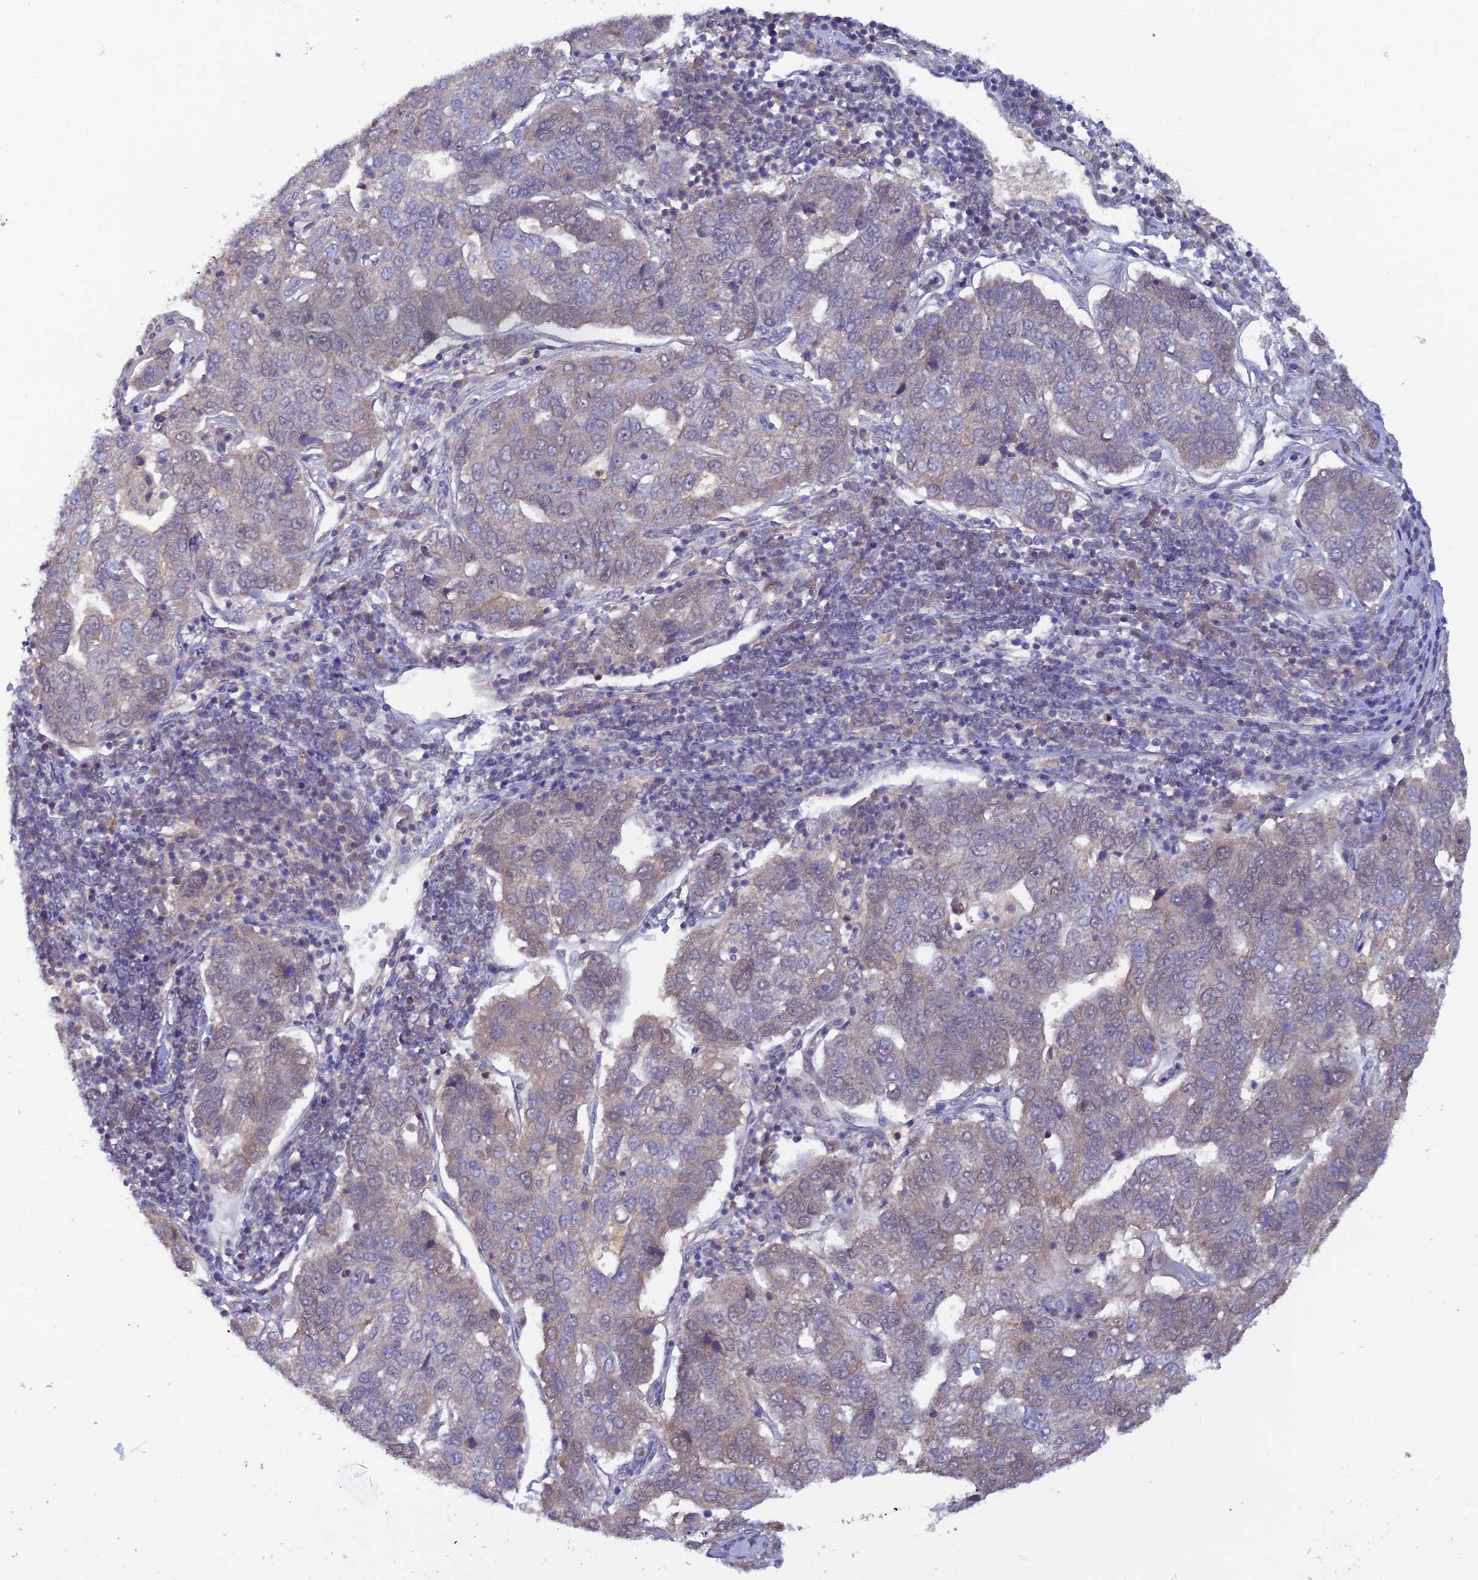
{"staining": {"intensity": "weak", "quantity": "<25%", "location": "nuclear"}, "tissue": "pancreatic cancer", "cell_type": "Tumor cells", "image_type": "cancer", "snomed": [{"axis": "morphology", "description": "Adenocarcinoma, NOS"}, {"axis": "topography", "description": "Pancreas"}], "caption": "Protein analysis of pancreatic cancer (adenocarcinoma) reveals no significant expression in tumor cells.", "gene": "FASTKD5", "patient": {"sex": "female", "age": 61}}